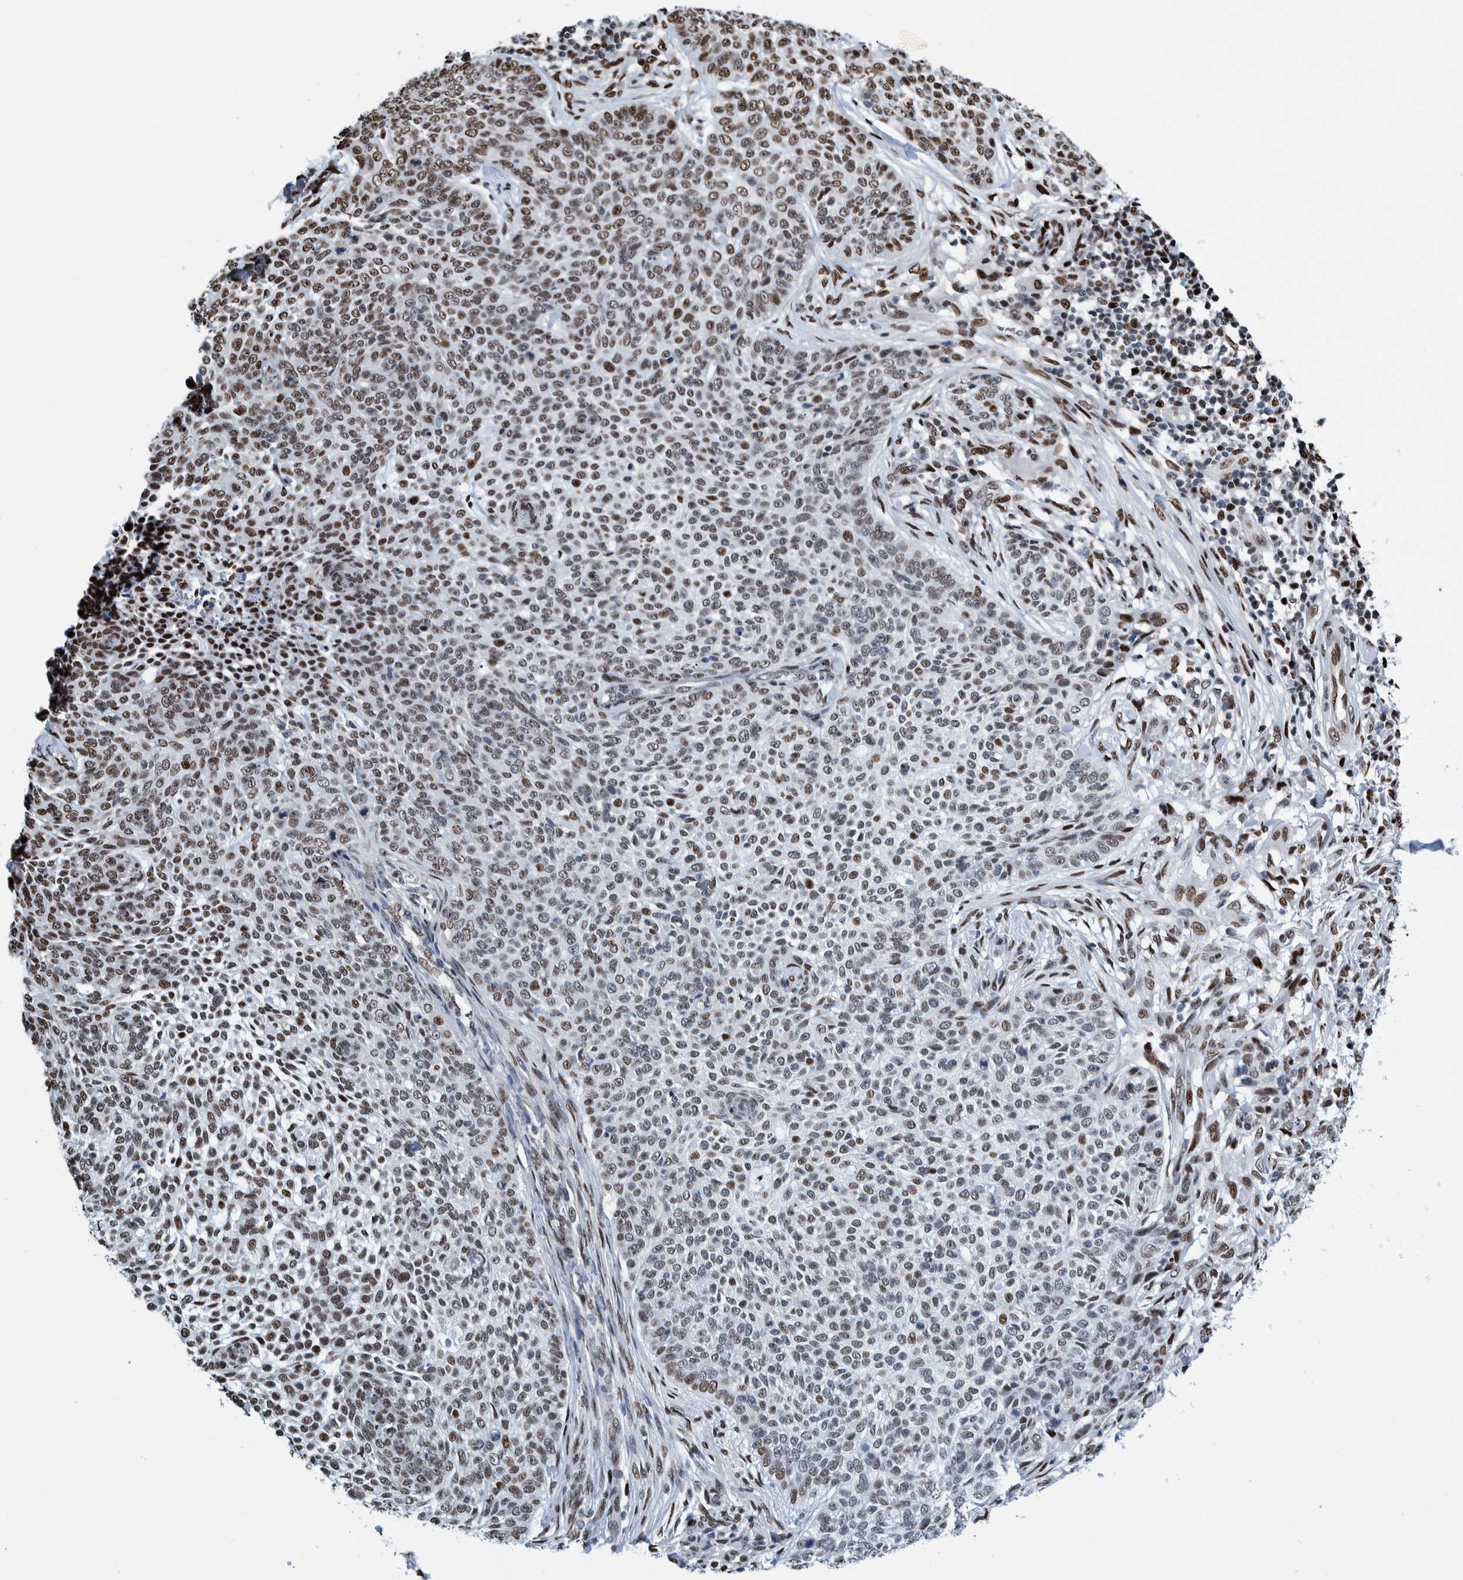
{"staining": {"intensity": "moderate", "quantity": ">75%", "location": "nuclear"}, "tissue": "skin cancer", "cell_type": "Tumor cells", "image_type": "cancer", "snomed": [{"axis": "morphology", "description": "Basal cell carcinoma"}, {"axis": "topography", "description": "Skin"}], "caption": "Moderate nuclear protein expression is identified in approximately >75% of tumor cells in basal cell carcinoma (skin).", "gene": "HEATR9", "patient": {"sex": "female", "age": 64}}